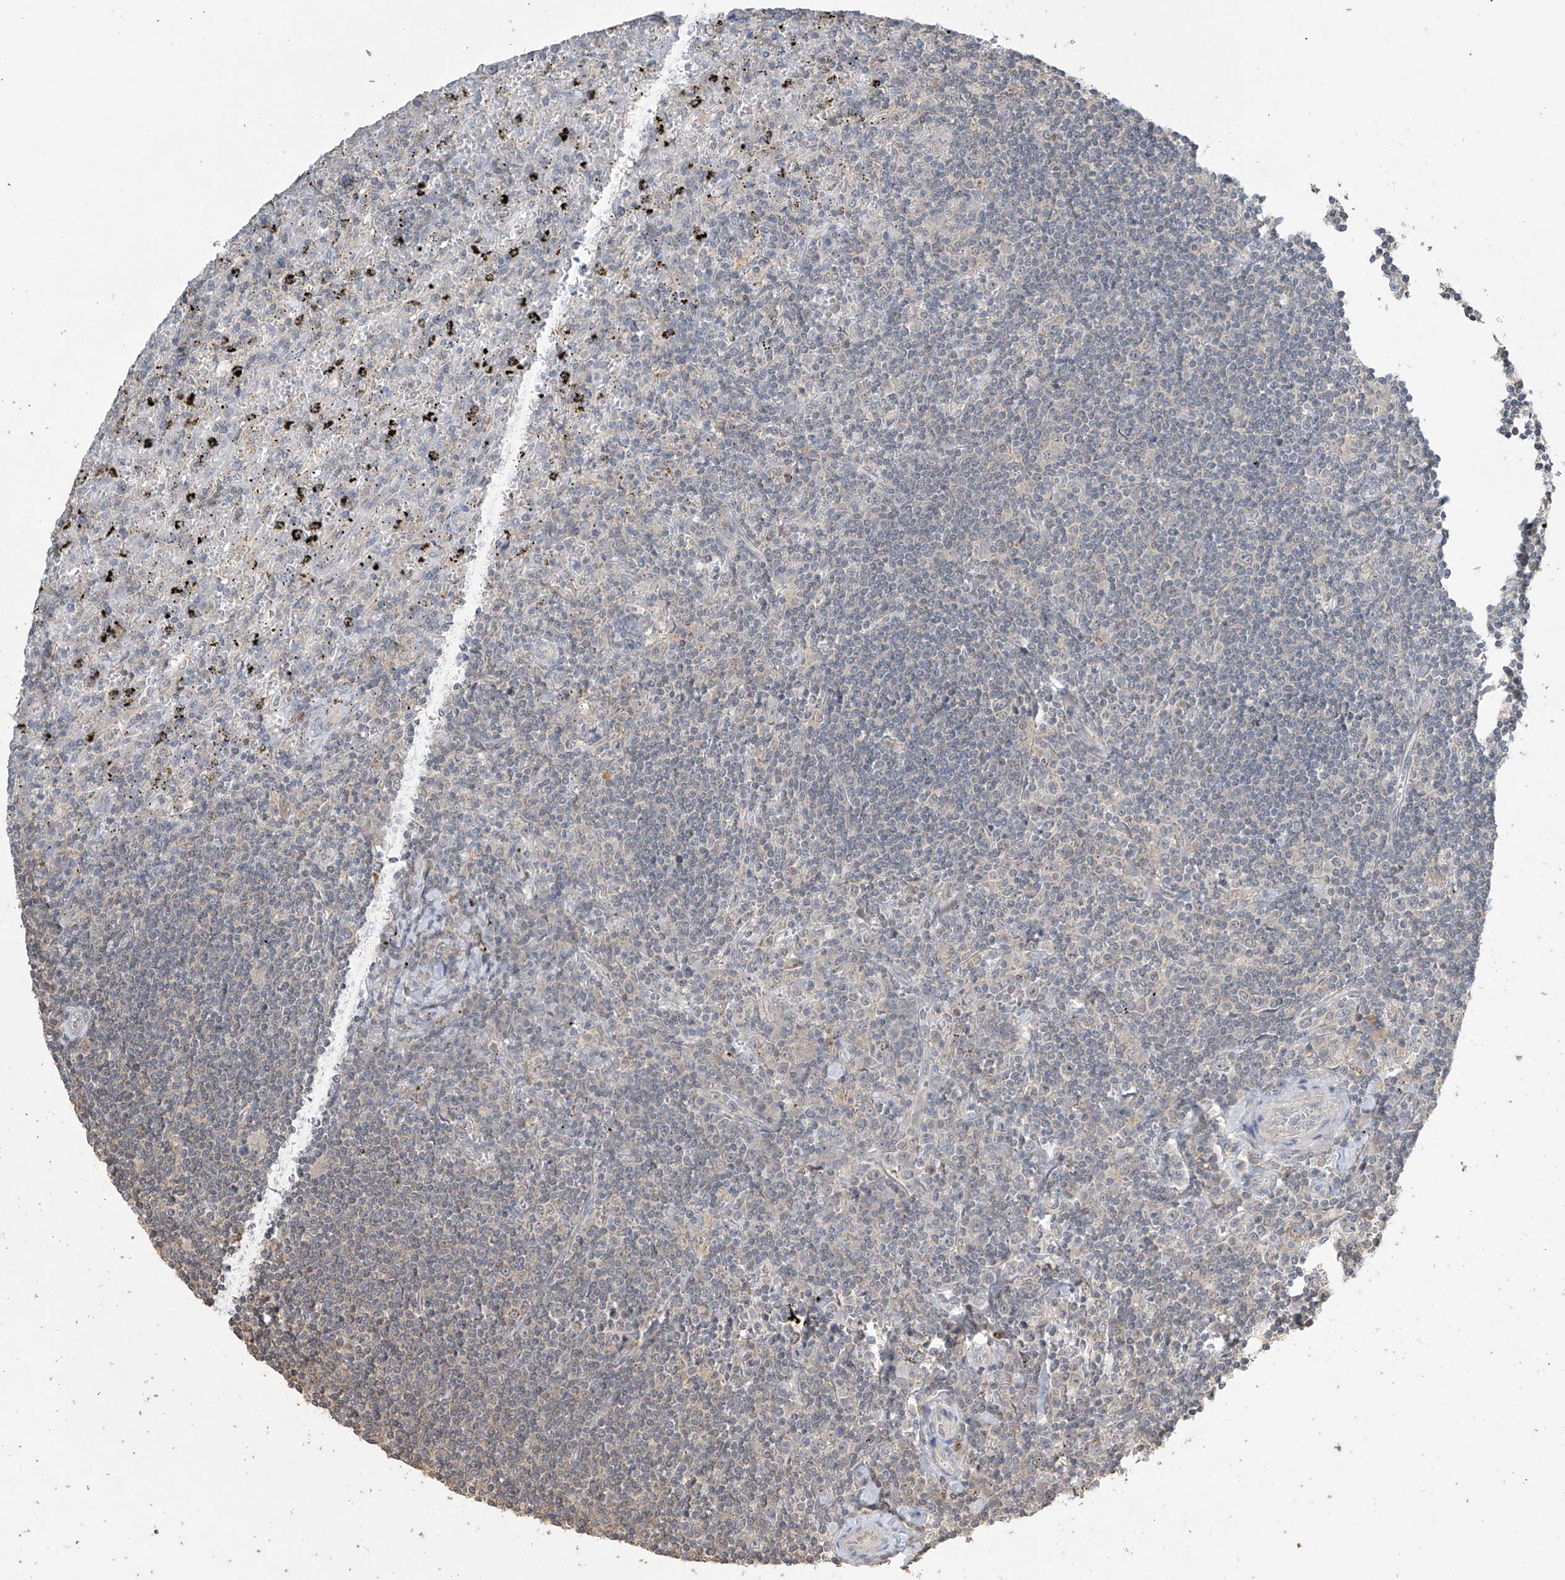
{"staining": {"intensity": "negative", "quantity": "none", "location": "none"}, "tissue": "lymphoma", "cell_type": "Tumor cells", "image_type": "cancer", "snomed": [{"axis": "morphology", "description": "Malignant lymphoma, non-Hodgkin's type, Low grade"}, {"axis": "topography", "description": "Spleen"}], "caption": "This is a histopathology image of immunohistochemistry staining of lymphoma, which shows no staining in tumor cells.", "gene": "SLFN14", "patient": {"sex": "male", "age": 76}}